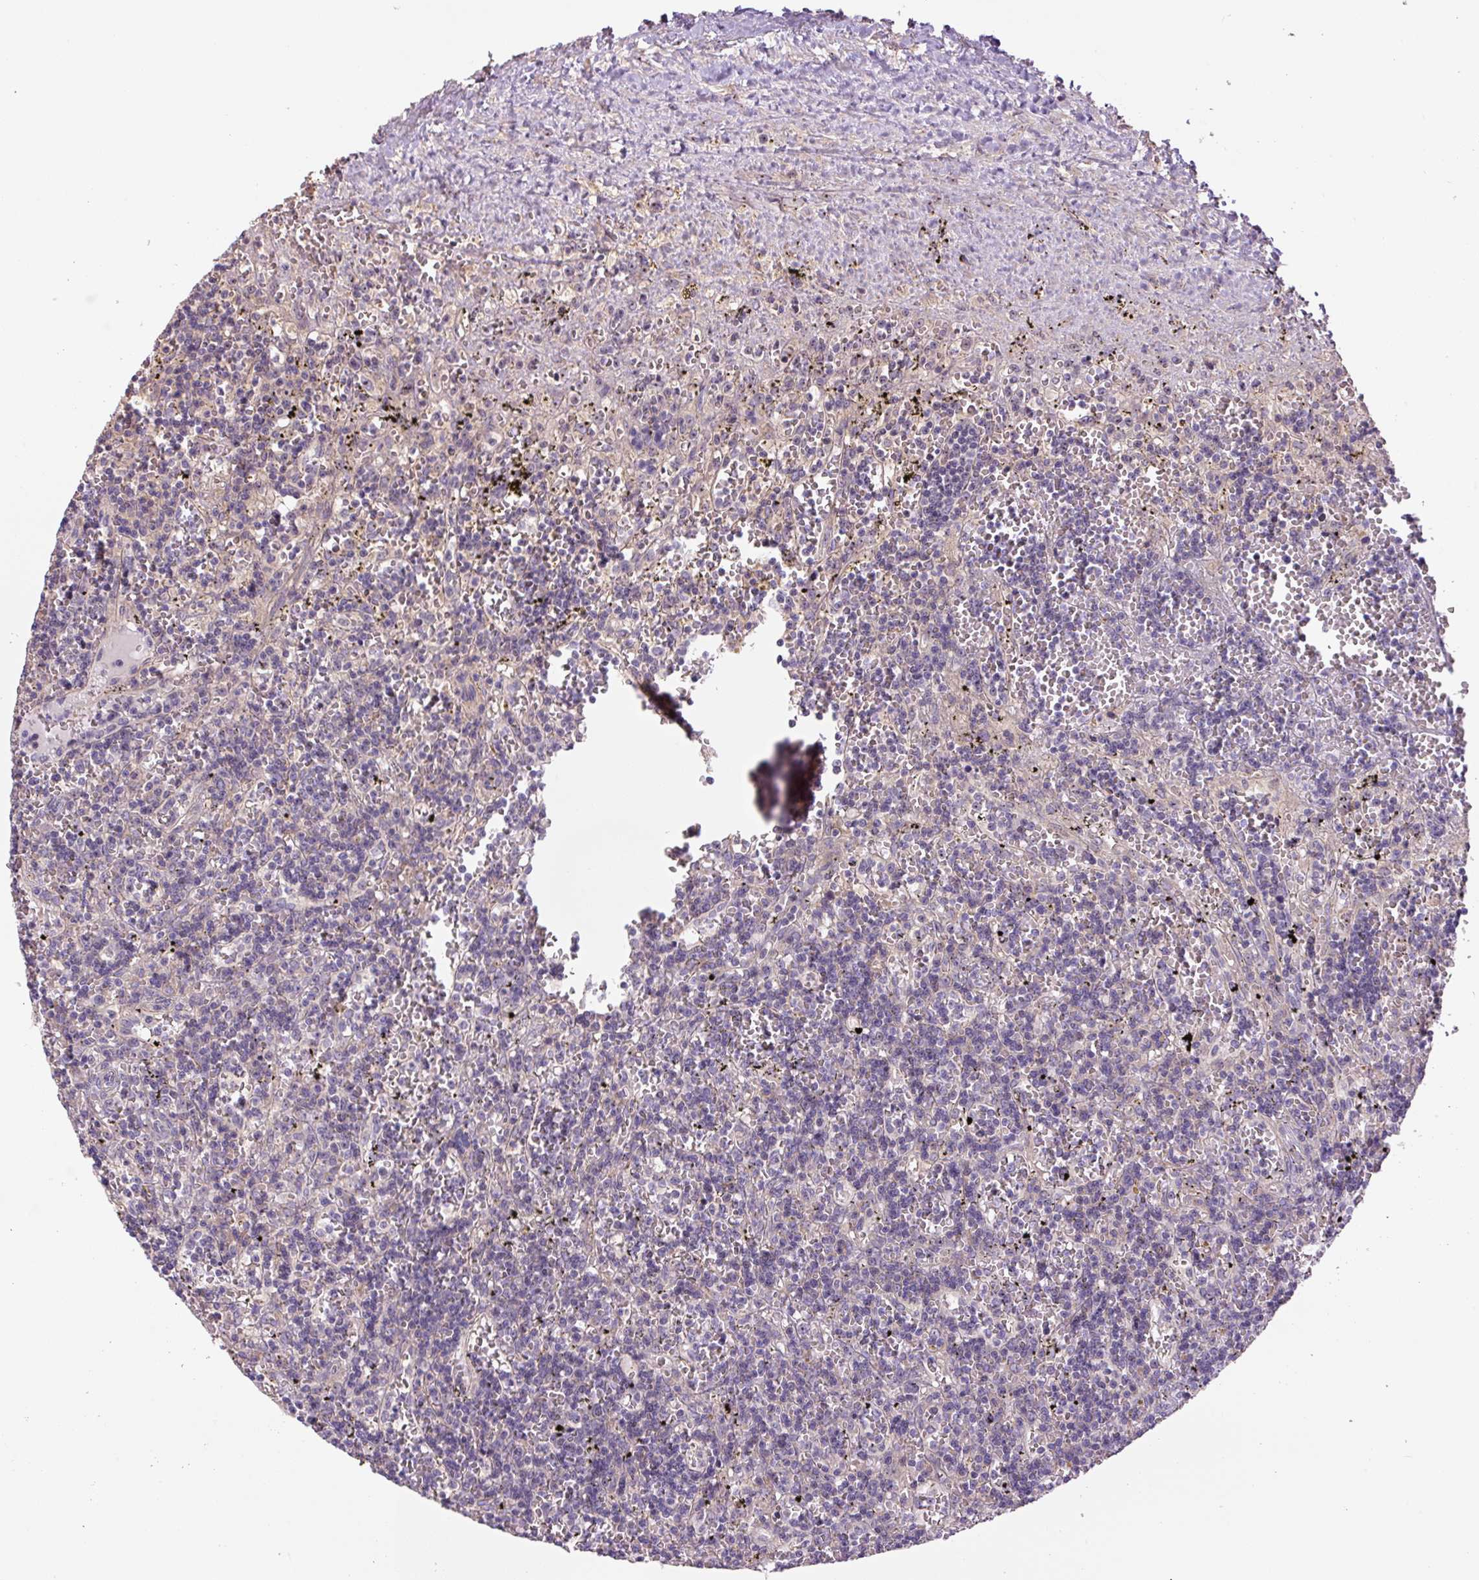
{"staining": {"intensity": "negative", "quantity": "none", "location": "none"}, "tissue": "lymphoma", "cell_type": "Tumor cells", "image_type": "cancer", "snomed": [{"axis": "morphology", "description": "Malignant lymphoma, non-Hodgkin's type, Low grade"}, {"axis": "topography", "description": "Spleen"}], "caption": "Protein analysis of low-grade malignant lymphoma, non-Hodgkin's type reveals no significant positivity in tumor cells. The staining is performed using DAB (3,3'-diaminobenzidine) brown chromogen with nuclei counter-stained in using hematoxylin.", "gene": "TMEM151B", "patient": {"sex": "male", "age": 60}}